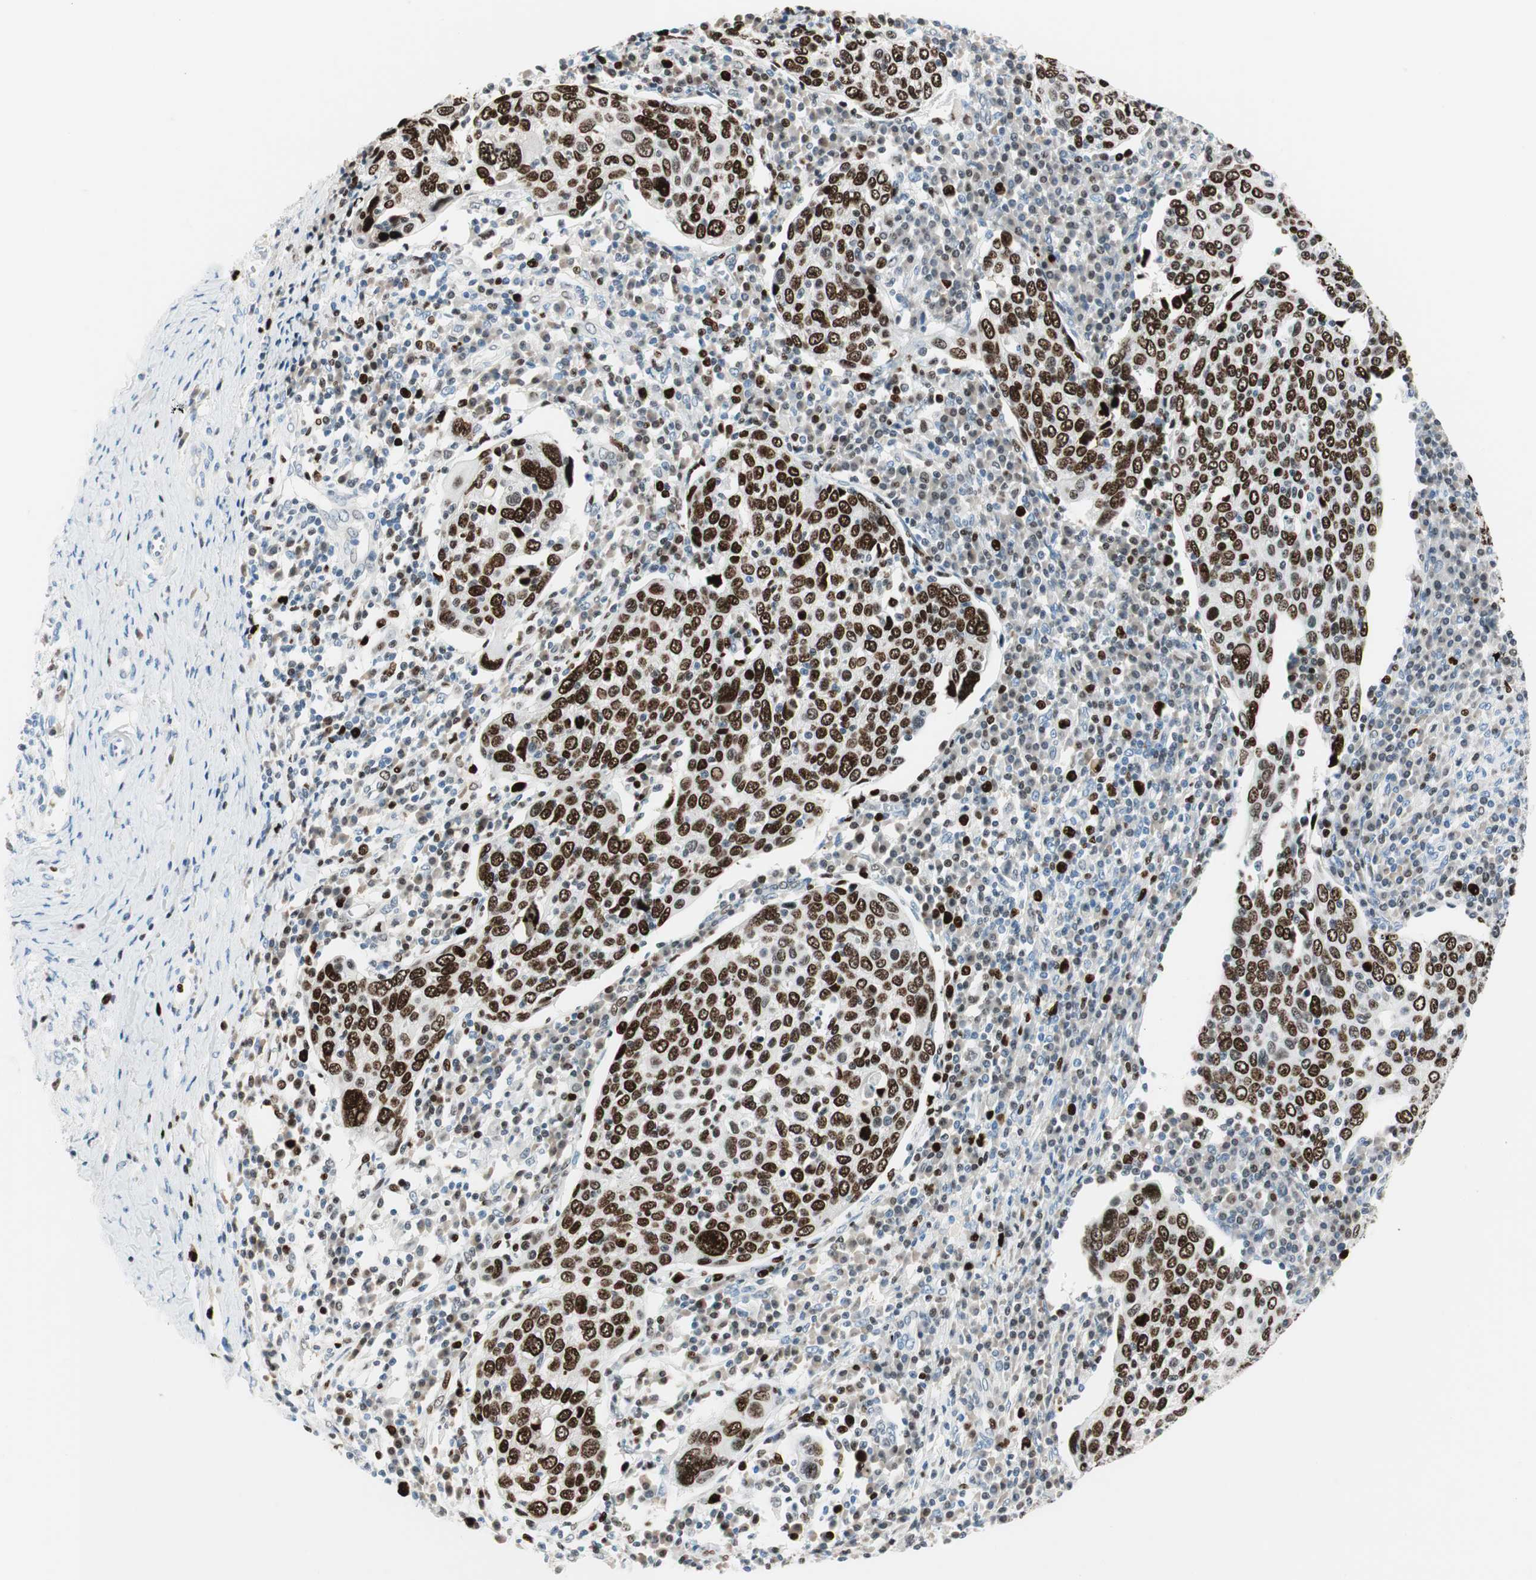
{"staining": {"intensity": "strong", "quantity": ">75%", "location": "nuclear"}, "tissue": "cervical cancer", "cell_type": "Tumor cells", "image_type": "cancer", "snomed": [{"axis": "morphology", "description": "Squamous cell carcinoma, NOS"}, {"axis": "topography", "description": "Cervix"}], "caption": "Squamous cell carcinoma (cervical) was stained to show a protein in brown. There is high levels of strong nuclear expression in about >75% of tumor cells. (DAB (3,3'-diaminobenzidine) IHC with brightfield microscopy, high magnification).", "gene": "EZH2", "patient": {"sex": "female", "age": 40}}